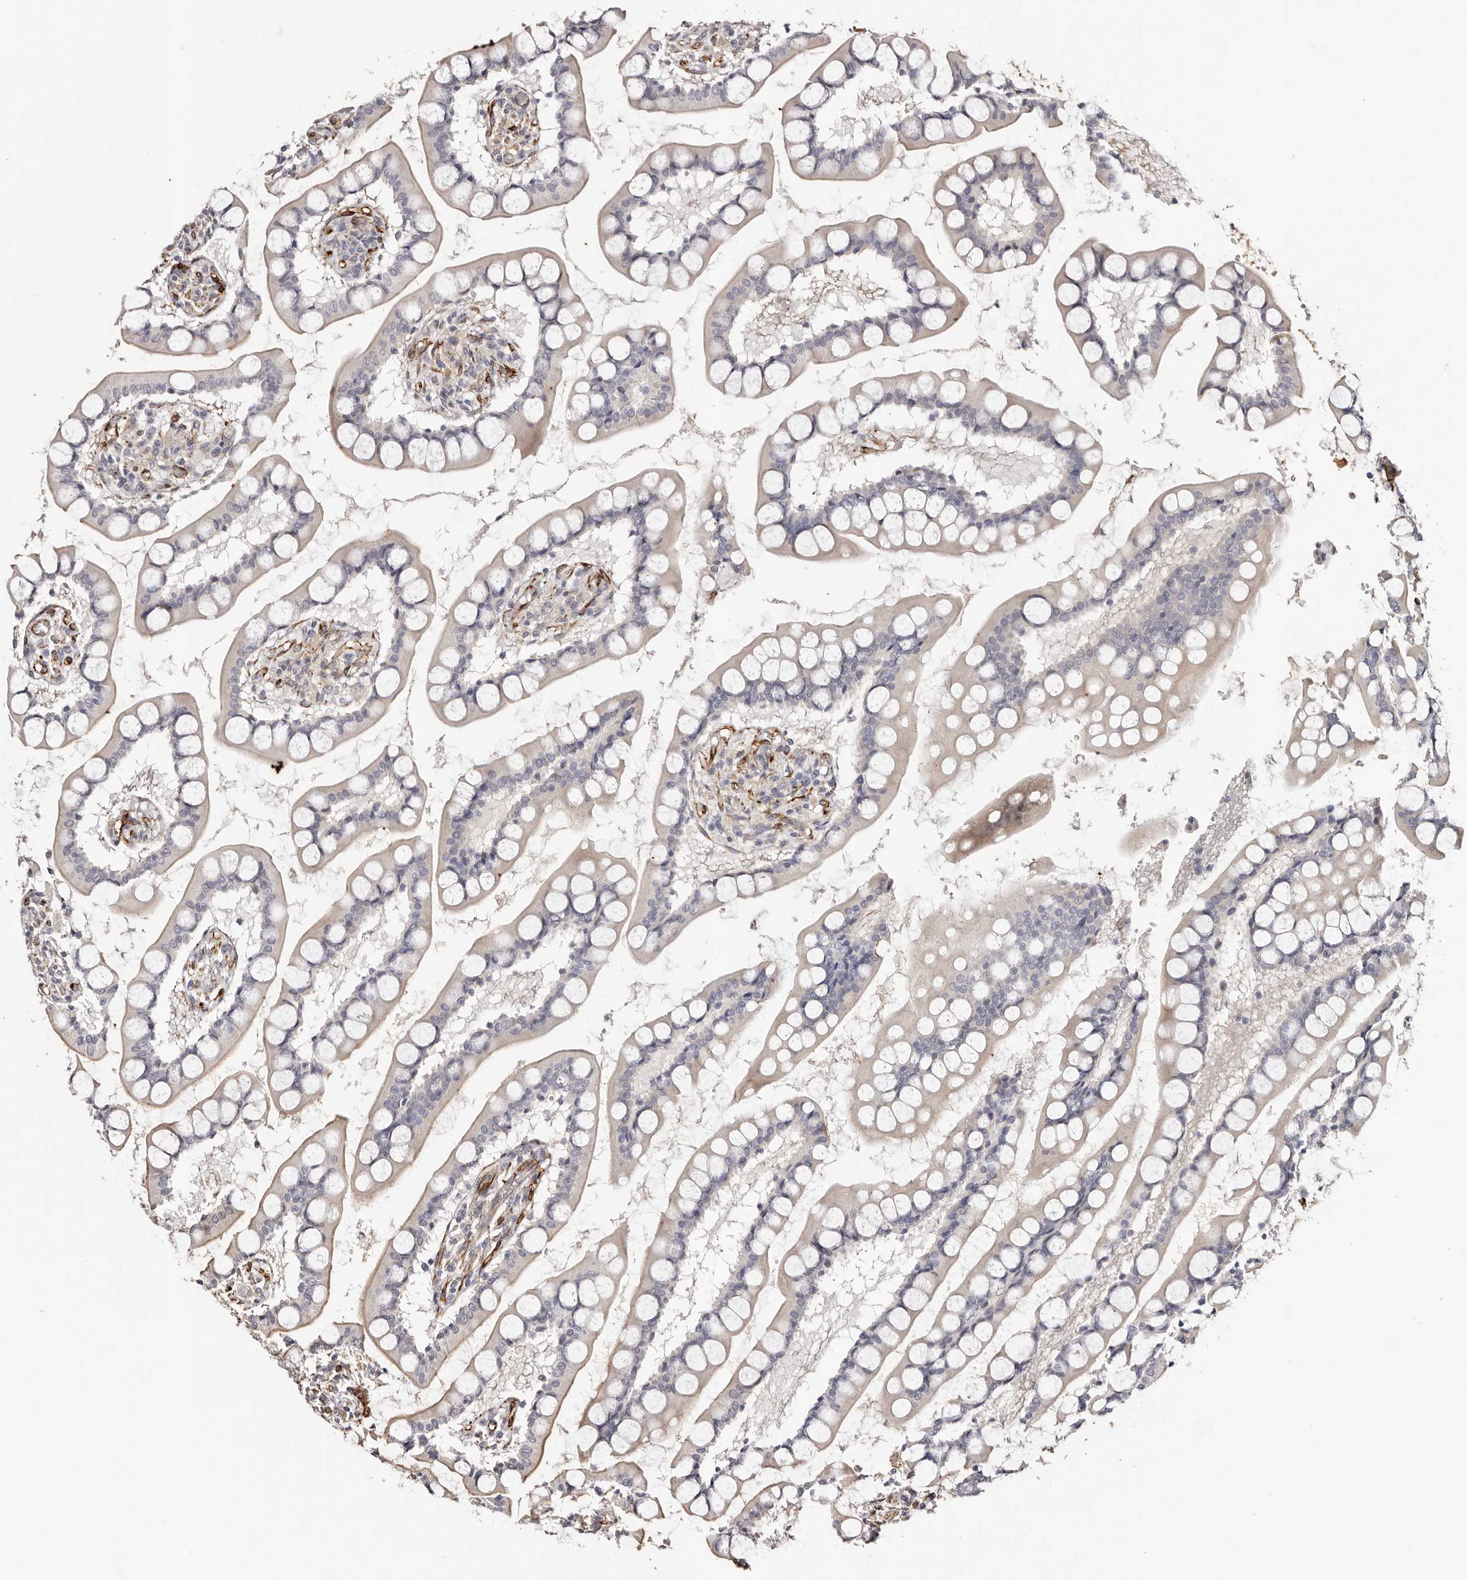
{"staining": {"intensity": "weak", "quantity": "<25%", "location": "cytoplasmic/membranous"}, "tissue": "small intestine", "cell_type": "Glandular cells", "image_type": "normal", "snomed": [{"axis": "morphology", "description": "Normal tissue, NOS"}, {"axis": "topography", "description": "Small intestine"}], "caption": "Immunohistochemical staining of normal small intestine reveals no significant positivity in glandular cells. (IHC, brightfield microscopy, high magnification).", "gene": "ZNF557", "patient": {"sex": "male", "age": 52}}